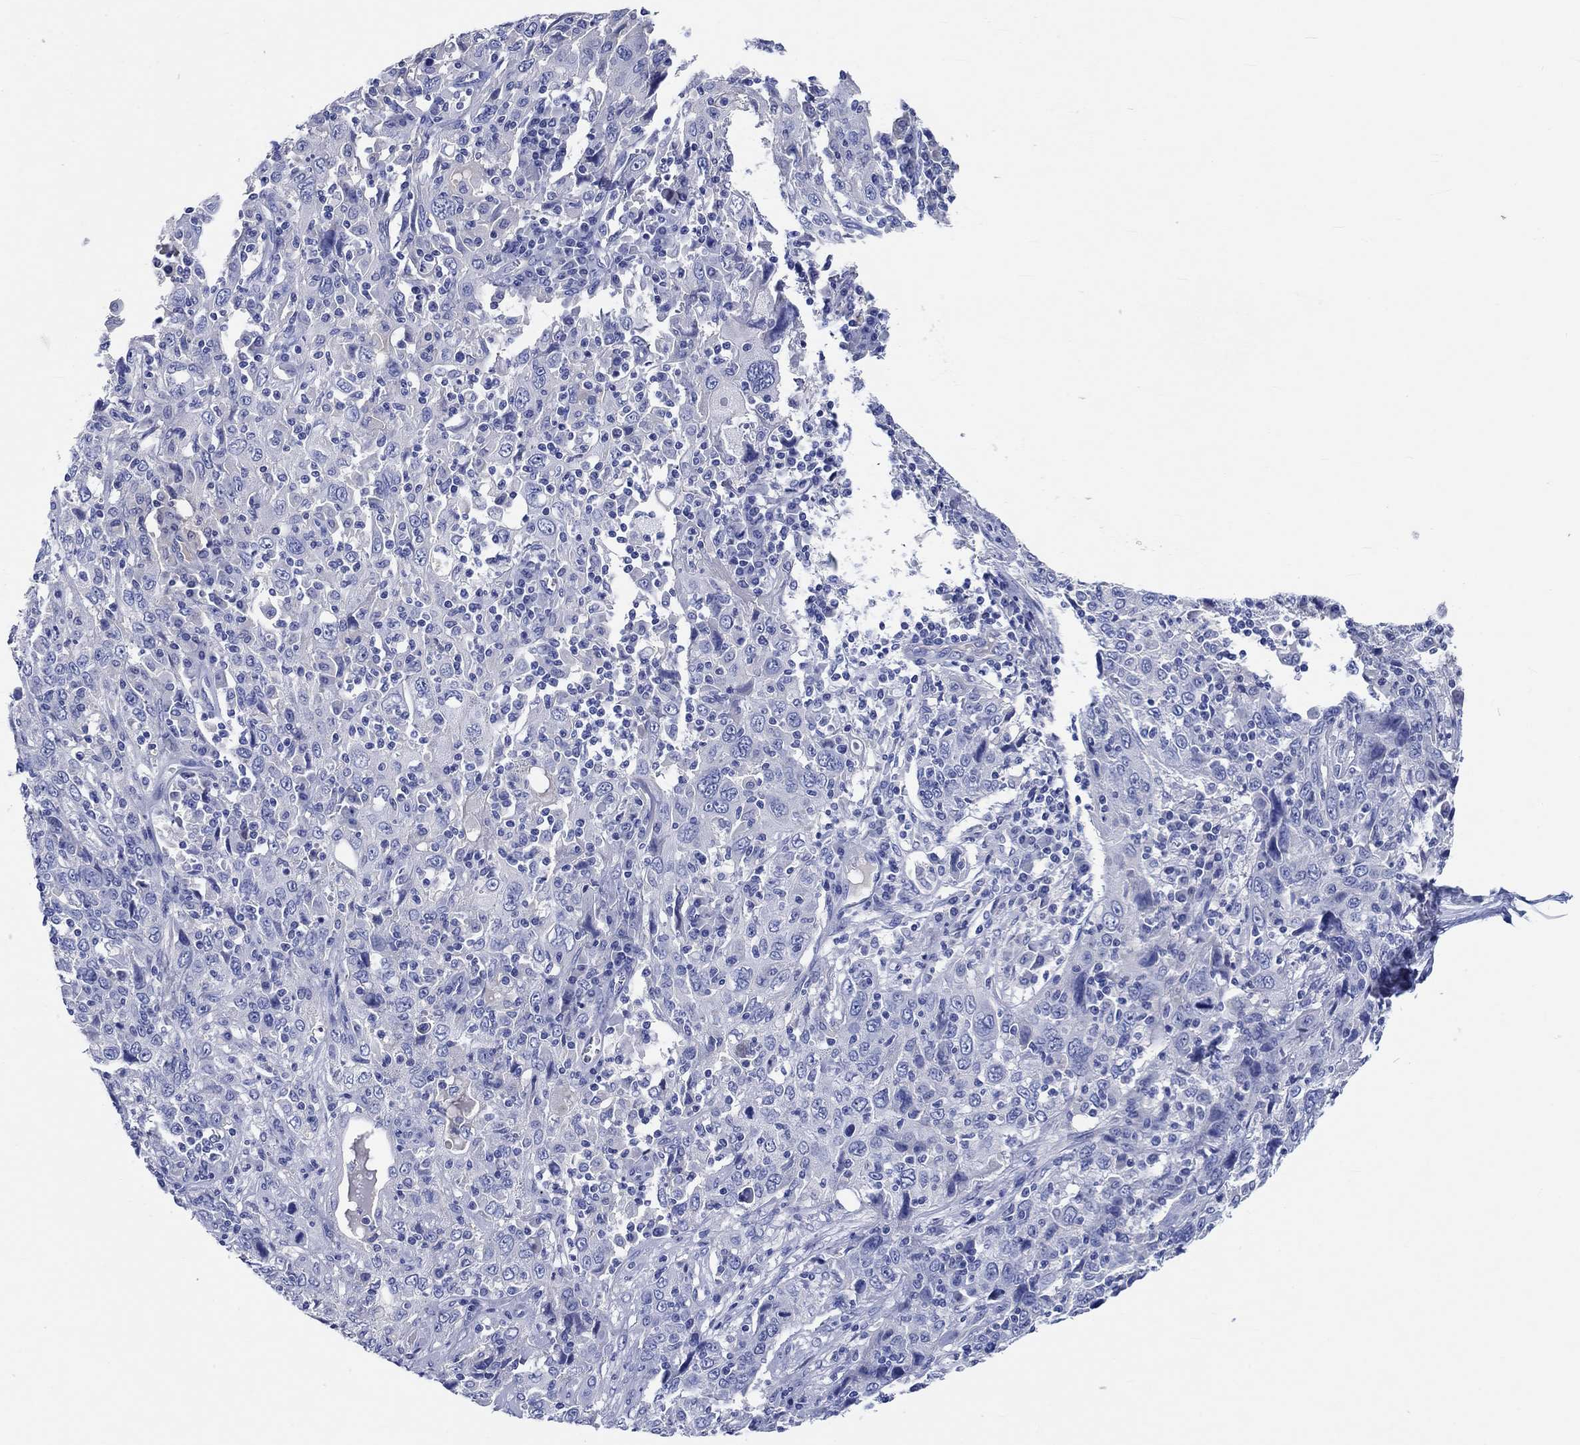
{"staining": {"intensity": "negative", "quantity": "none", "location": "none"}, "tissue": "cervical cancer", "cell_type": "Tumor cells", "image_type": "cancer", "snomed": [{"axis": "morphology", "description": "Squamous cell carcinoma, NOS"}, {"axis": "topography", "description": "Cervix"}], "caption": "Immunohistochemistry of cervical cancer displays no staining in tumor cells.", "gene": "SHISA4", "patient": {"sex": "female", "age": 46}}